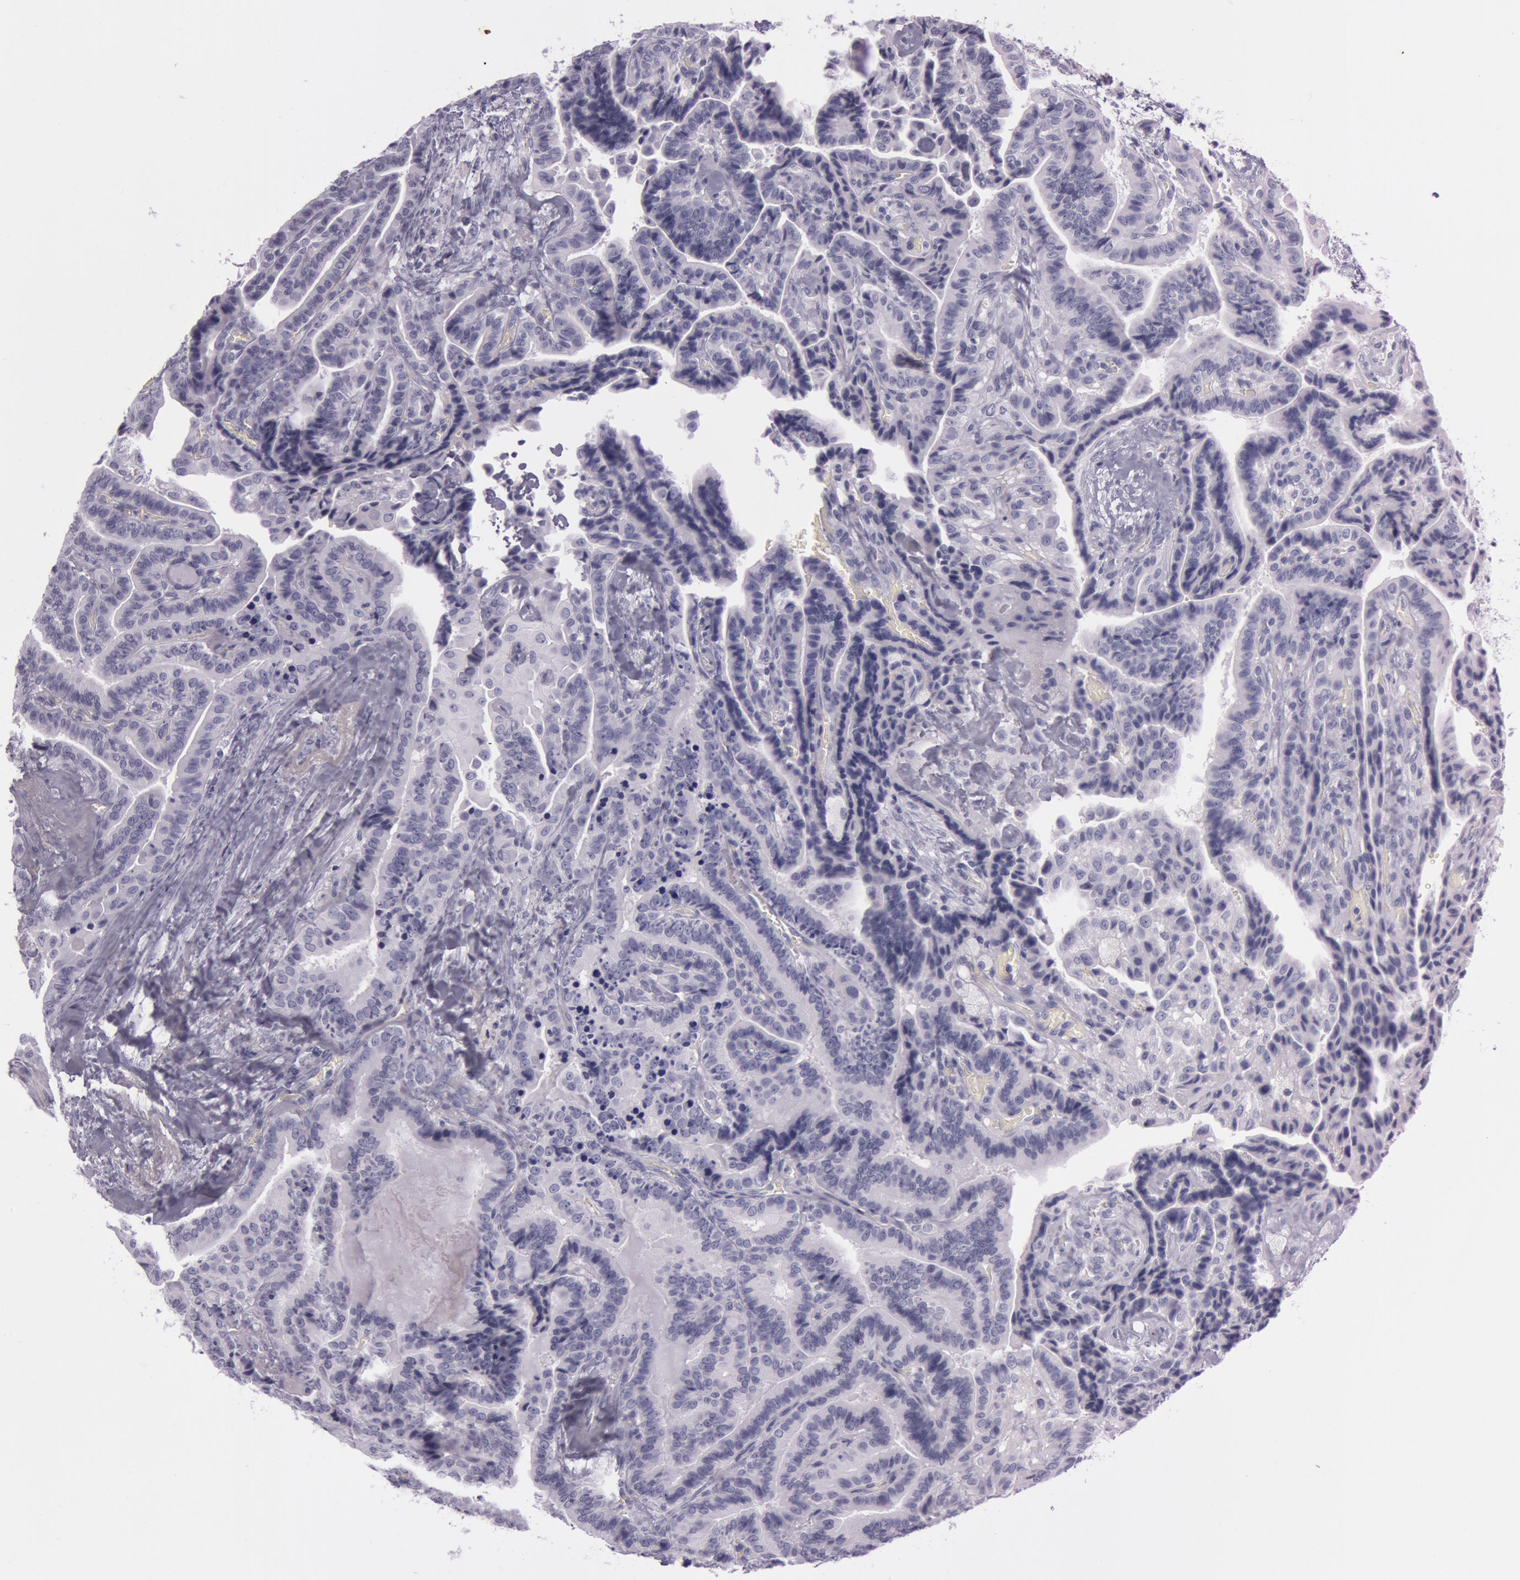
{"staining": {"intensity": "negative", "quantity": "none", "location": "none"}, "tissue": "thyroid cancer", "cell_type": "Tumor cells", "image_type": "cancer", "snomed": [{"axis": "morphology", "description": "Papillary adenocarcinoma, NOS"}, {"axis": "topography", "description": "Thyroid gland"}], "caption": "A high-resolution histopathology image shows immunohistochemistry (IHC) staining of thyroid cancer (papillary adenocarcinoma), which displays no significant expression in tumor cells.", "gene": "S100A7", "patient": {"sex": "male", "age": 87}}